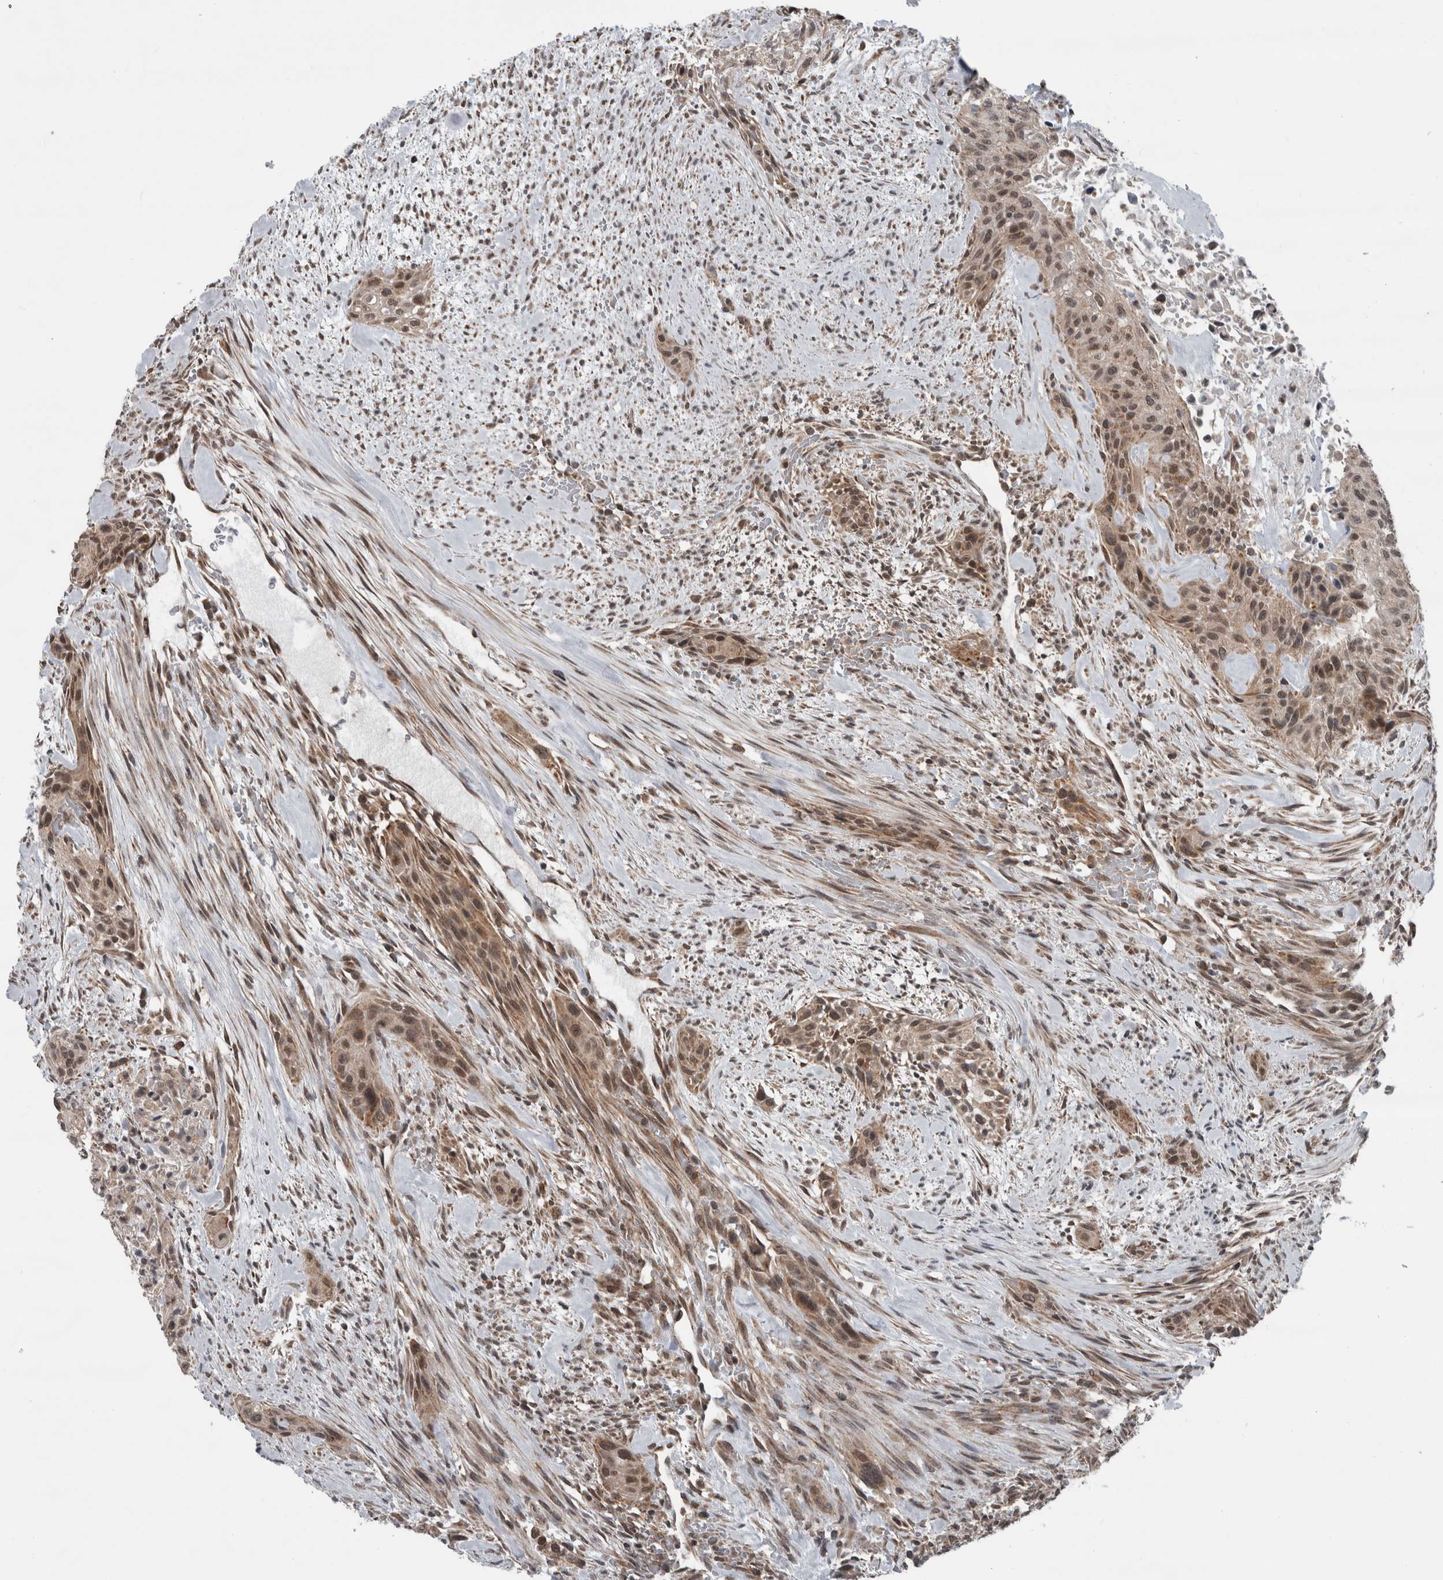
{"staining": {"intensity": "weak", "quantity": ">75%", "location": "cytoplasmic/membranous,nuclear"}, "tissue": "urothelial cancer", "cell_type": "Tumor cells", "image_type": "cancer", "snomed": [{"axis": "morphology", "description": "Urothelial carcinoma, High grade"}, {"axis": "topography", "description": "Urinary bladder"}], "caption": "DAB (3,3'-diaminobenzidine) immunohistochemical staining of human urothelial carcinoma (high-grade) displays weak cytoplasmic/membranous and nuclear protein positivity in about >75% of tumor cells.", "gene": "ENY2", "patient": {"sex": "male", "age": 35}}